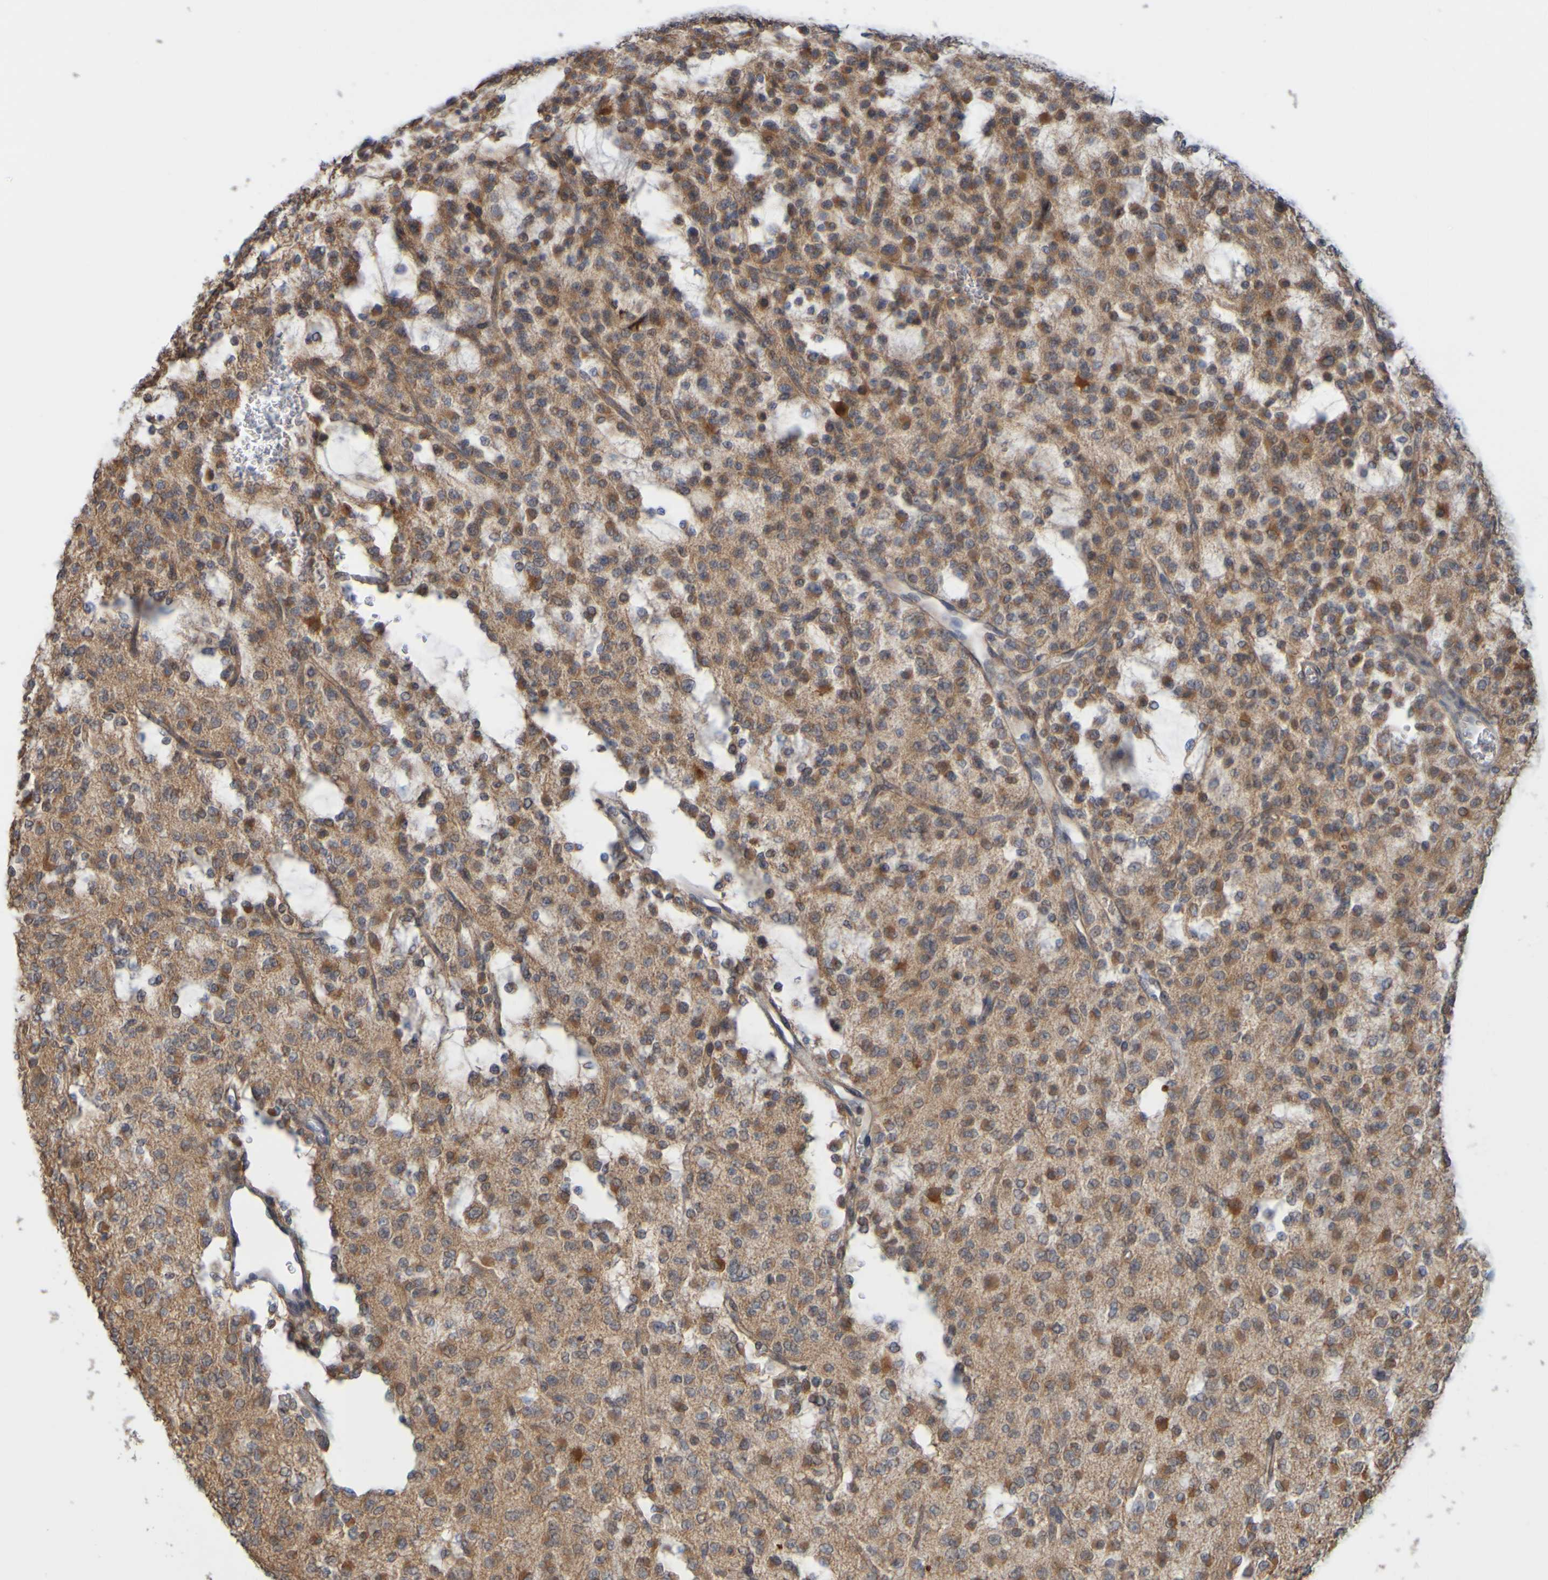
{"staining": {"intensity": "moderate", "quantity": ">75%", "location": "cytoplasmic/membranous"}, "tissue": "glioma", "cell_type": "Tumor cells", "image_type": "cancer", "snomed": [{"axis": "morphology", "description": "Glioma, malignant, Low grade"}, {"axis": "topography", "description": "Brain"}], "caption": "An immunohistochemistry photomicrograph of neoplastic tissue is shown. Protein staining in brown shows moderate cytoplasmic/membranous positivity in glioma within tumor cells. (DAB (3,3'-diaminobenzidine) = brown stain, brightfield microscopy at high magnification).", "gene": "NAV2", "patient": {"sex": "male", "age": 38}}